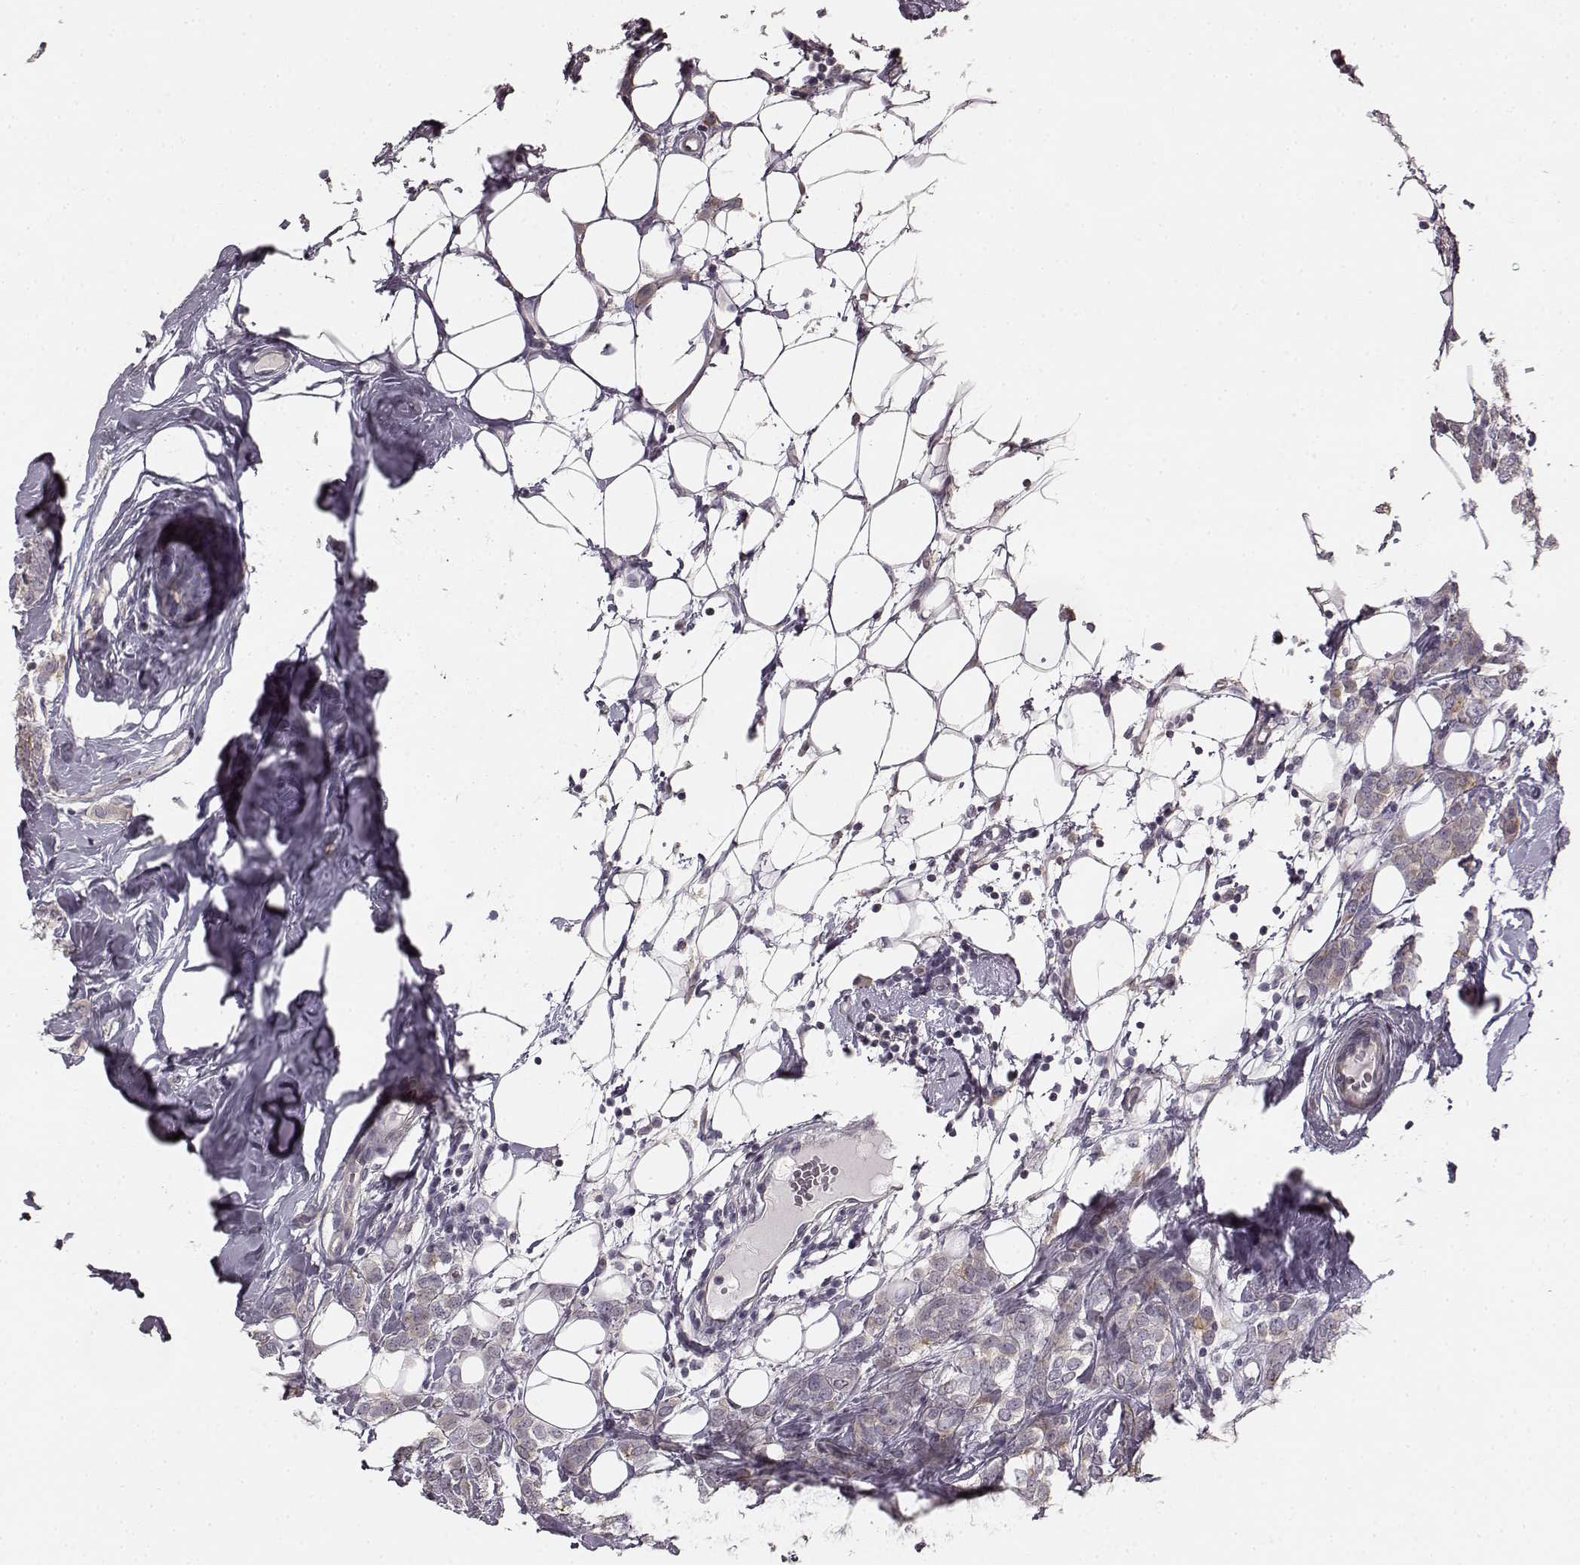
{"staining": {"intensity": "negative", "quantity": "none", "location": "none"}, "tissue": "breast cancer", "cell_type": "Tumor cells", "image_type": "cancer", "snomed": [{"axis": "morphology", "description": "Lobular carcinoma"}, {"axis": "topography", "description": "Breast"}], "caption": "High magnification brightfield microscopy of breast cancer stained with DAB (3,3'-diaminobenzidine) (brown) and counterstained with hematoxylin (blue): tumor cells show no significant positivity.", "gene": "RIT2", "patient": {"sex": "female", "age": 49}}